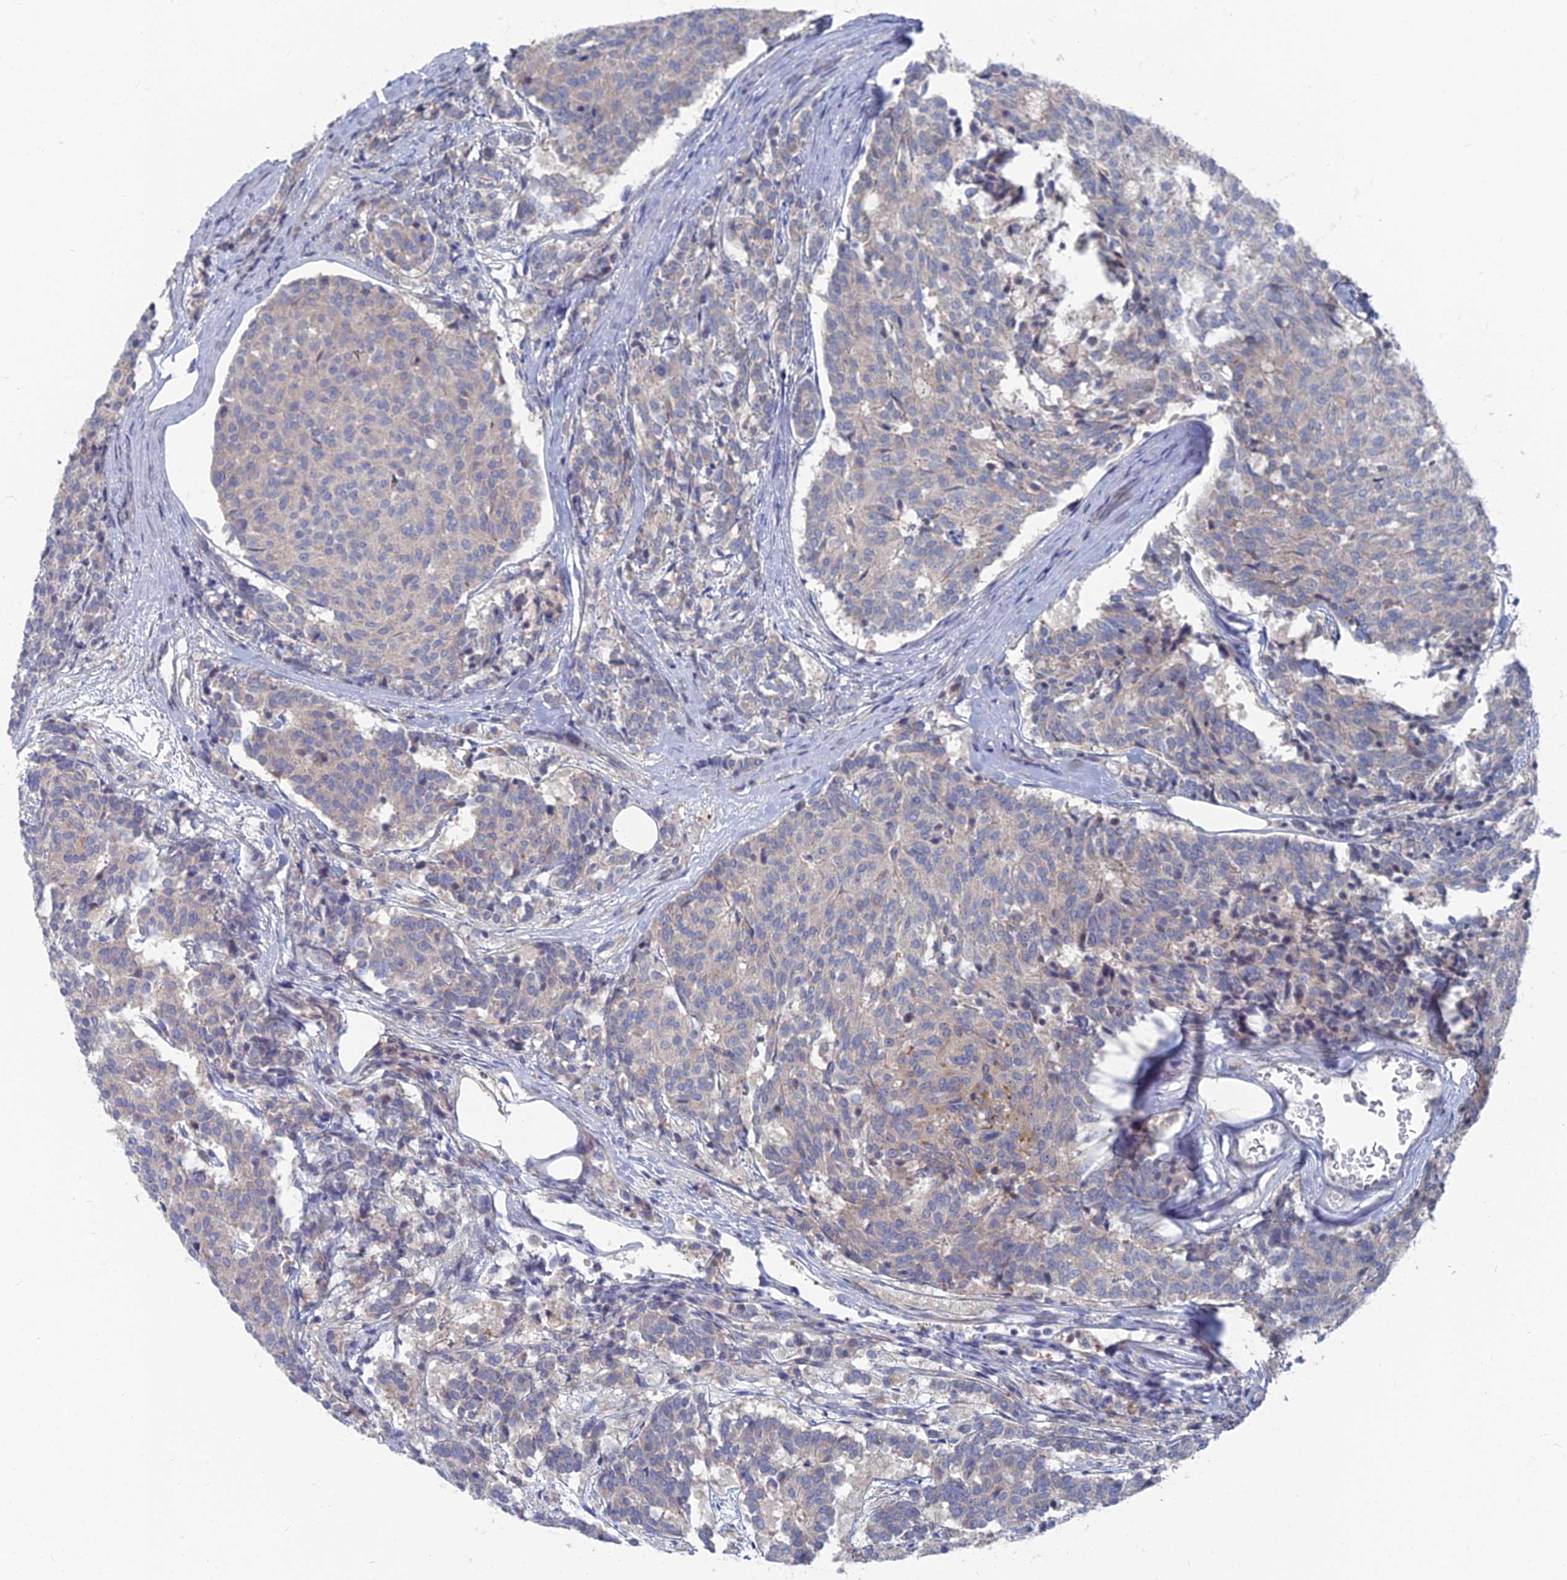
{"staining": {"intensity": "negative", "quantity": "none", "location": "none"}, "tissue": "carcinoid", "cell_type": "Tumor cells", "image_type": "cancer", "snomed": [{"axis": "morphology", "description": "Carcinoid, malignant, NOS"}, {"axis": "topography", "description": "Pancreas"}], "caption": "An IHC image of carcinoid (malignant) is shown. There is no staining in tumor cells of carcinoid (malignant).", "gene": "CCDC149", "patient": {"sex": "female", "age": 54}}